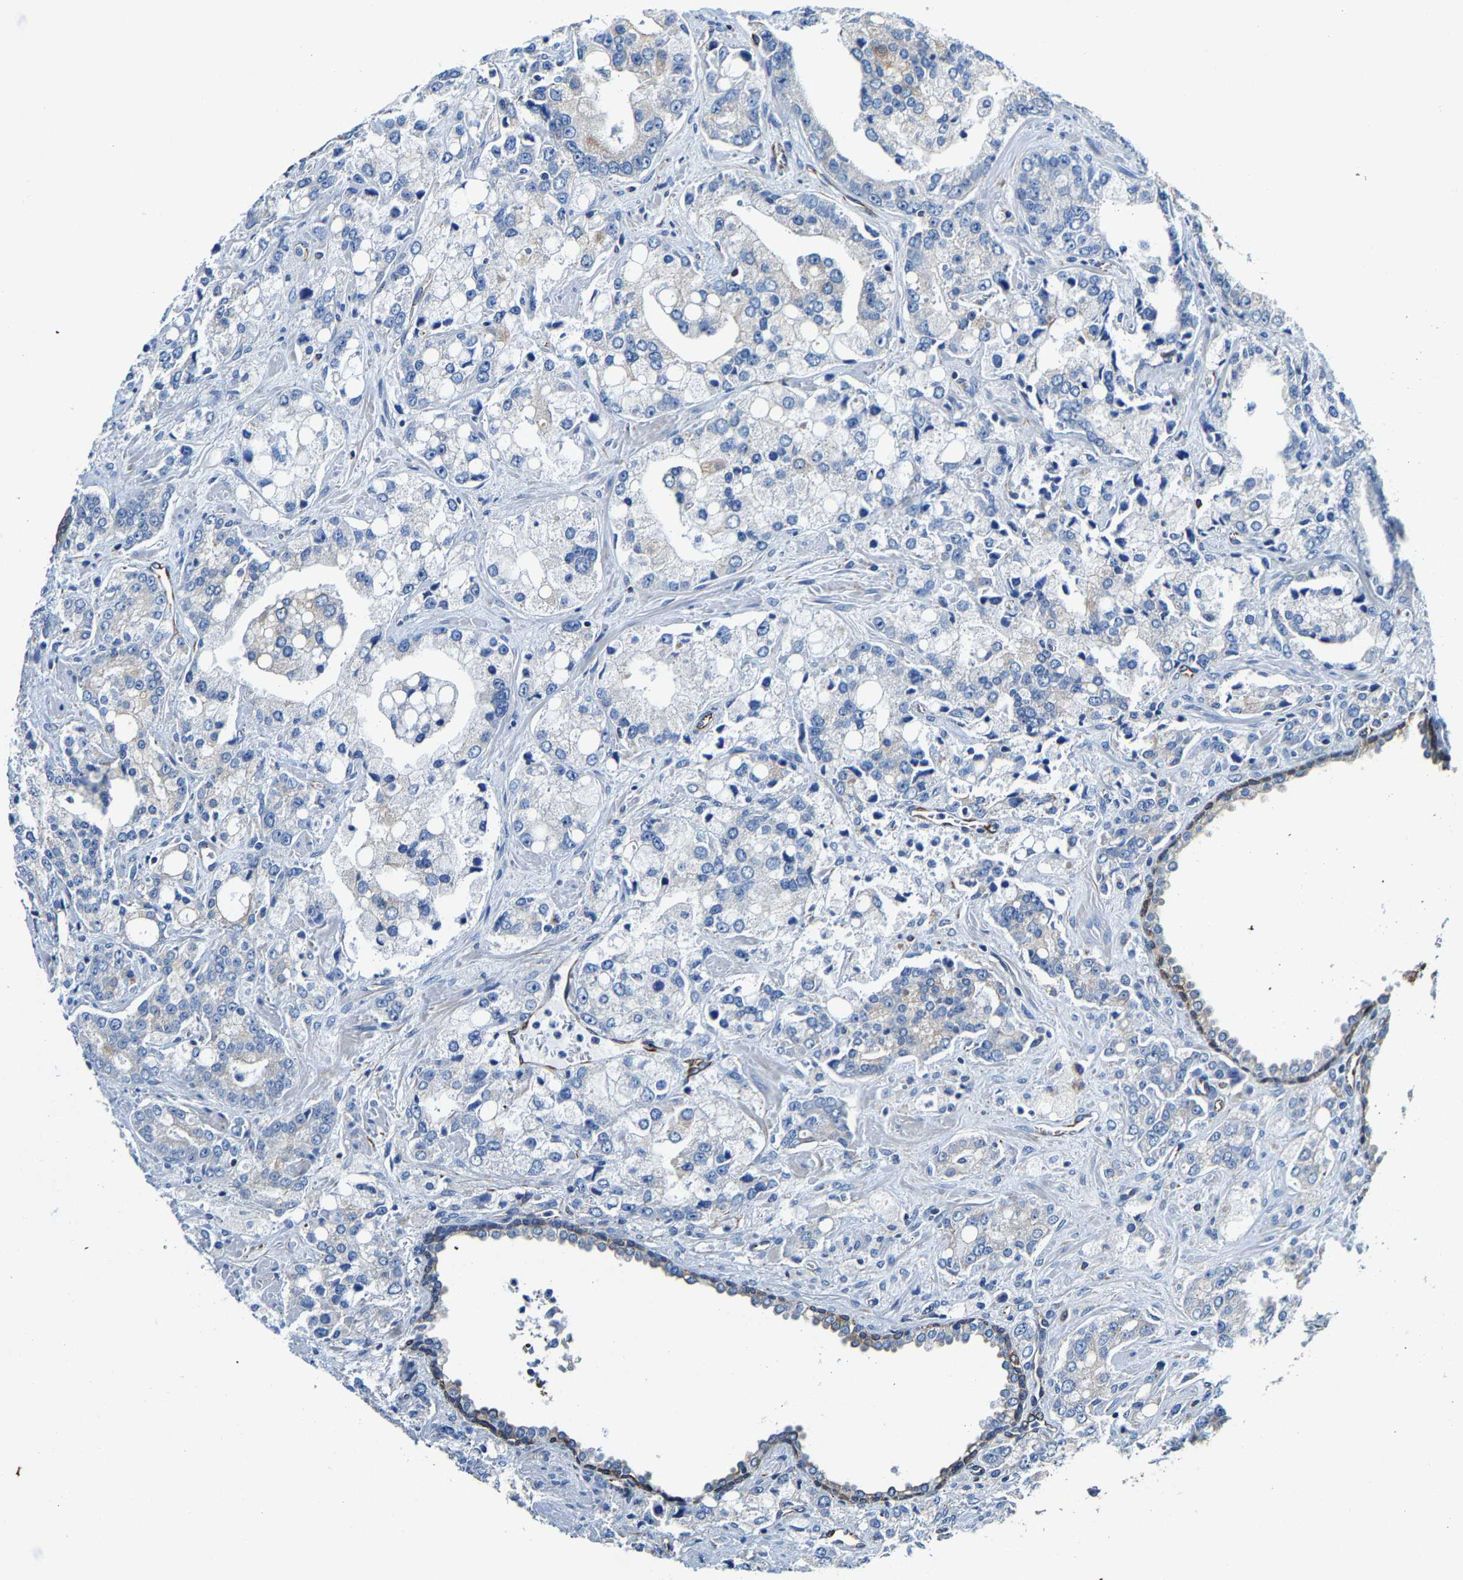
{"staining": {"intensity": "negative", "quantity": "none", "location": "none"}, "tissue": "prostate cancer", "cell_type": "Tumor cells", "image_type": "cancer", "snomed": [{"axis": "morphology", "description": "Adenocarcinoma, High grade"}, {"axis": "topography", "description": "Prostate"}], "caption": "Immunohistochemical staining of human high-grade adenocarcinoma (prostate) displays no significant expression in tumor cells.", "gene": "MMEL1", "patient": {"sex": "male", "age": 67}}